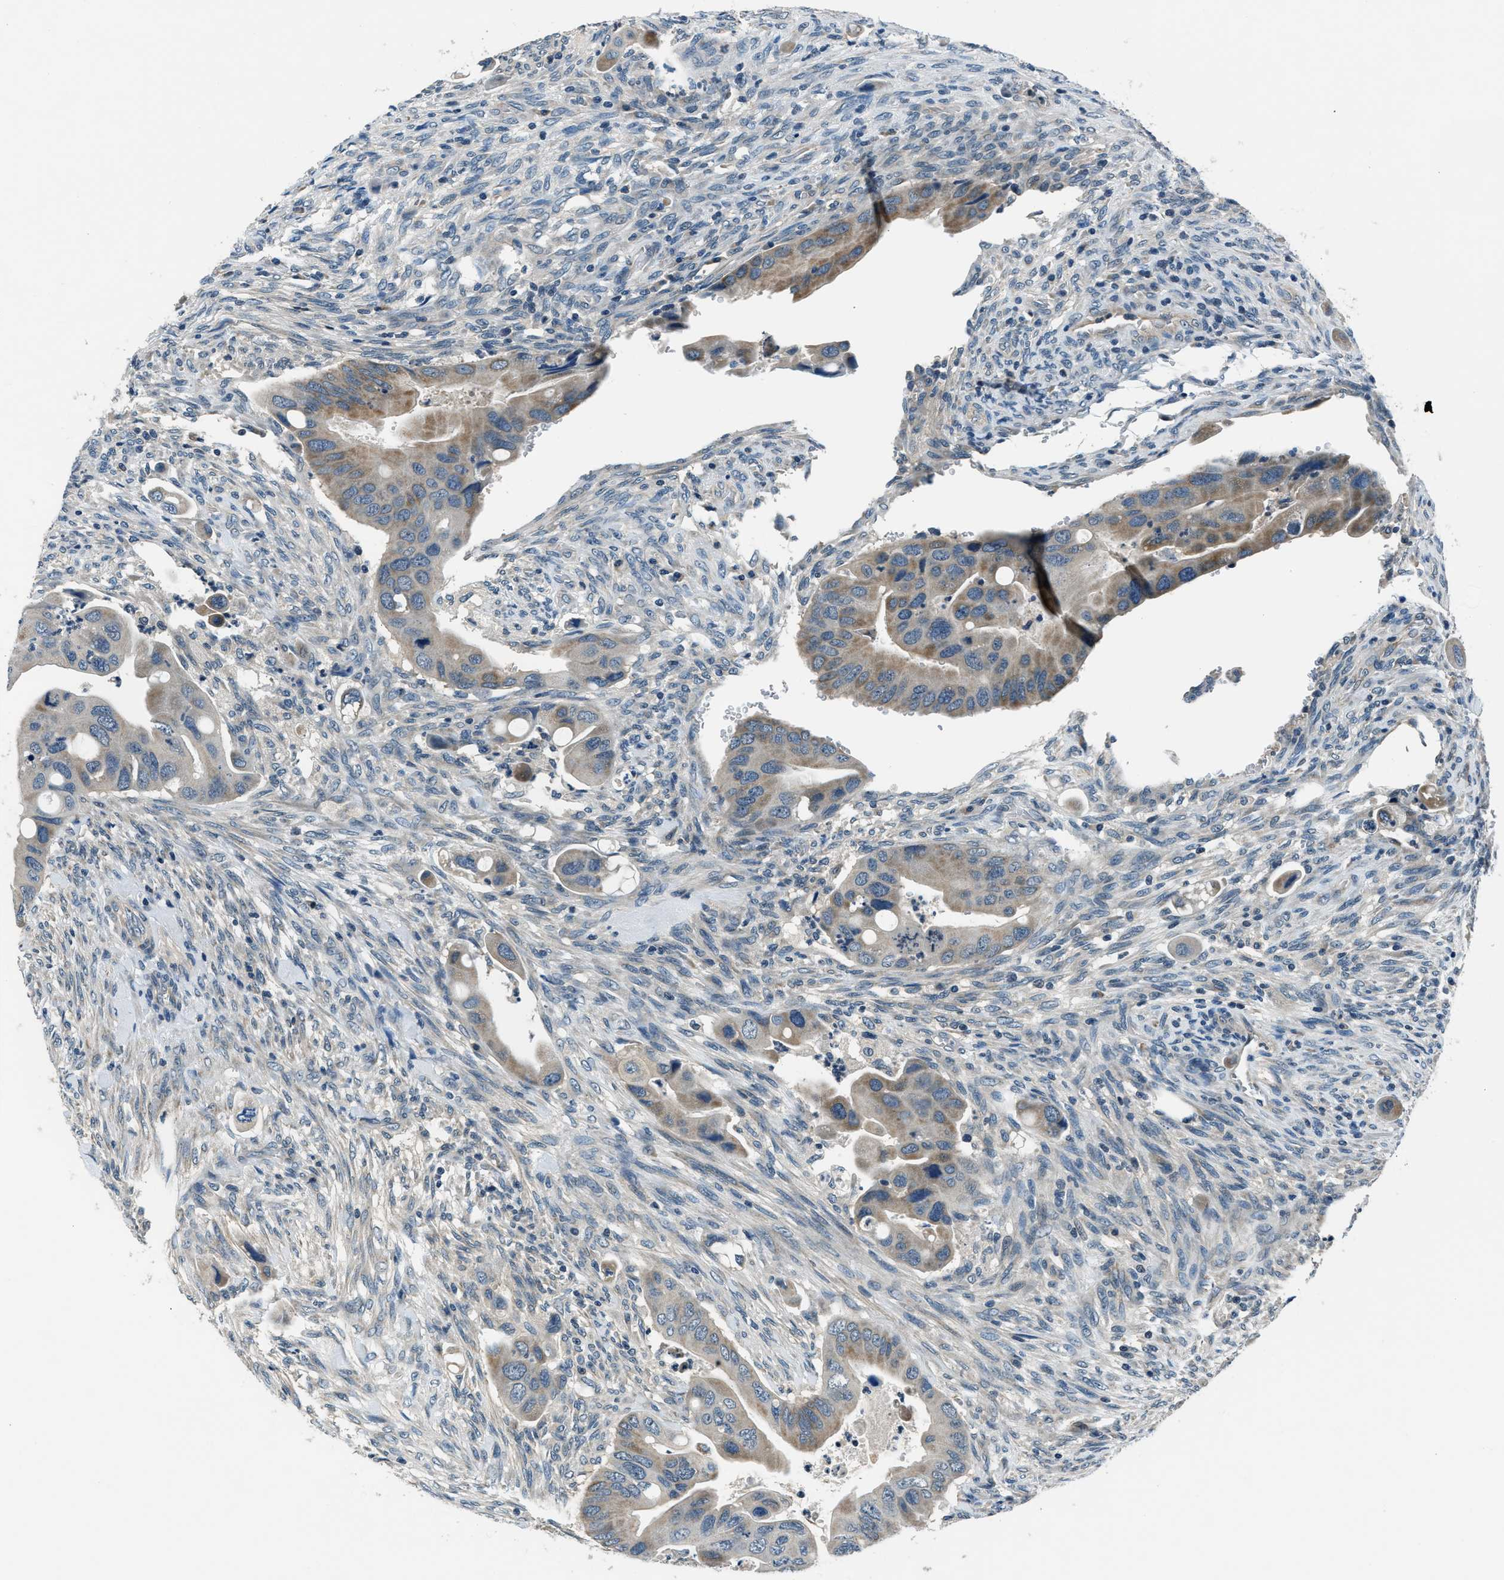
{"staining": {"intensity": "moderate", "quantity": ">75%", "location": "cytoplasmic/membranous"}, "tissue": "colorectal cancer", "cell_type": "Tumor cells", "image_type": "cancer", "snomed": [{"axis": "morphology", "description": "Adenocarcinoma, NOS"}, {"axis": "topography", "description": "Rectum"}], "caption": "IHC (DAB (3,3'-diaminobenzidine)) staining of human colorectal cancer (adenocarcinoma) reveals moderate cytoplasmic/membranous protein positivity in approximately >75% of tumor cells. IHC stains the protein in brown and the nuclei are stained blue.", "gene": "NME8", "patient": {"sex": "female", "age": 57}}